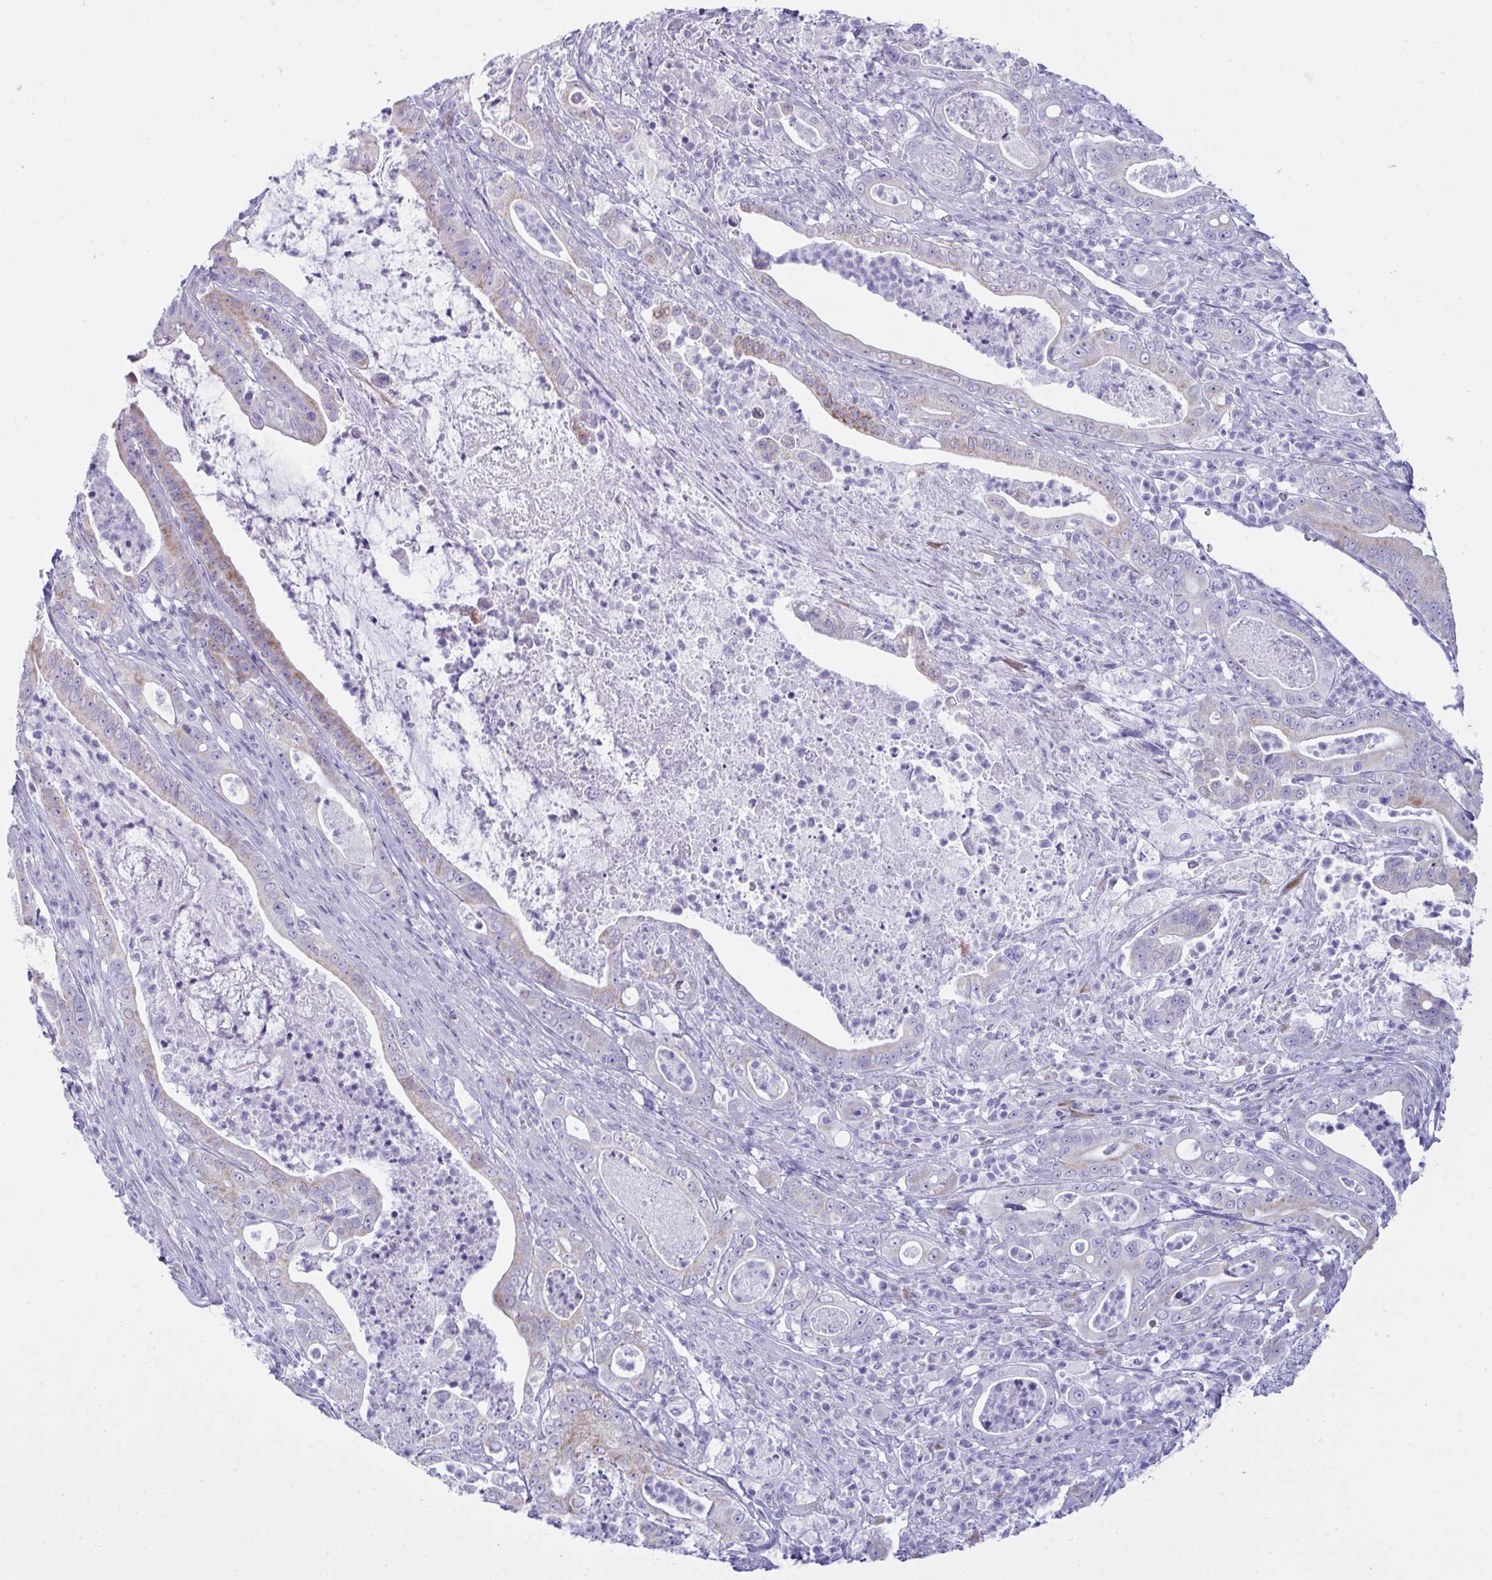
{"staining": {"intensity": "moderate", "quantity": "<25%", "location": "cytoplasmic/membranous"}, "tissue": "pancreatic cancer", "cell_type": "Tumor cells", "image_type": "cancer", "snomed": [{"axis": "morphology", "description": "Adenocarcinoma, NOS"}, {"axis": "topography", "description": "Pancreas"}], "caption": "A low amount of moderate cytoplasmic/membranous staining is identified in approximately <25% of tumor cells in pancreatic cancer (adenocarcinoma) tissue.", "gene": "BBS1", "patient": {"sex": "male", "age": 71}}